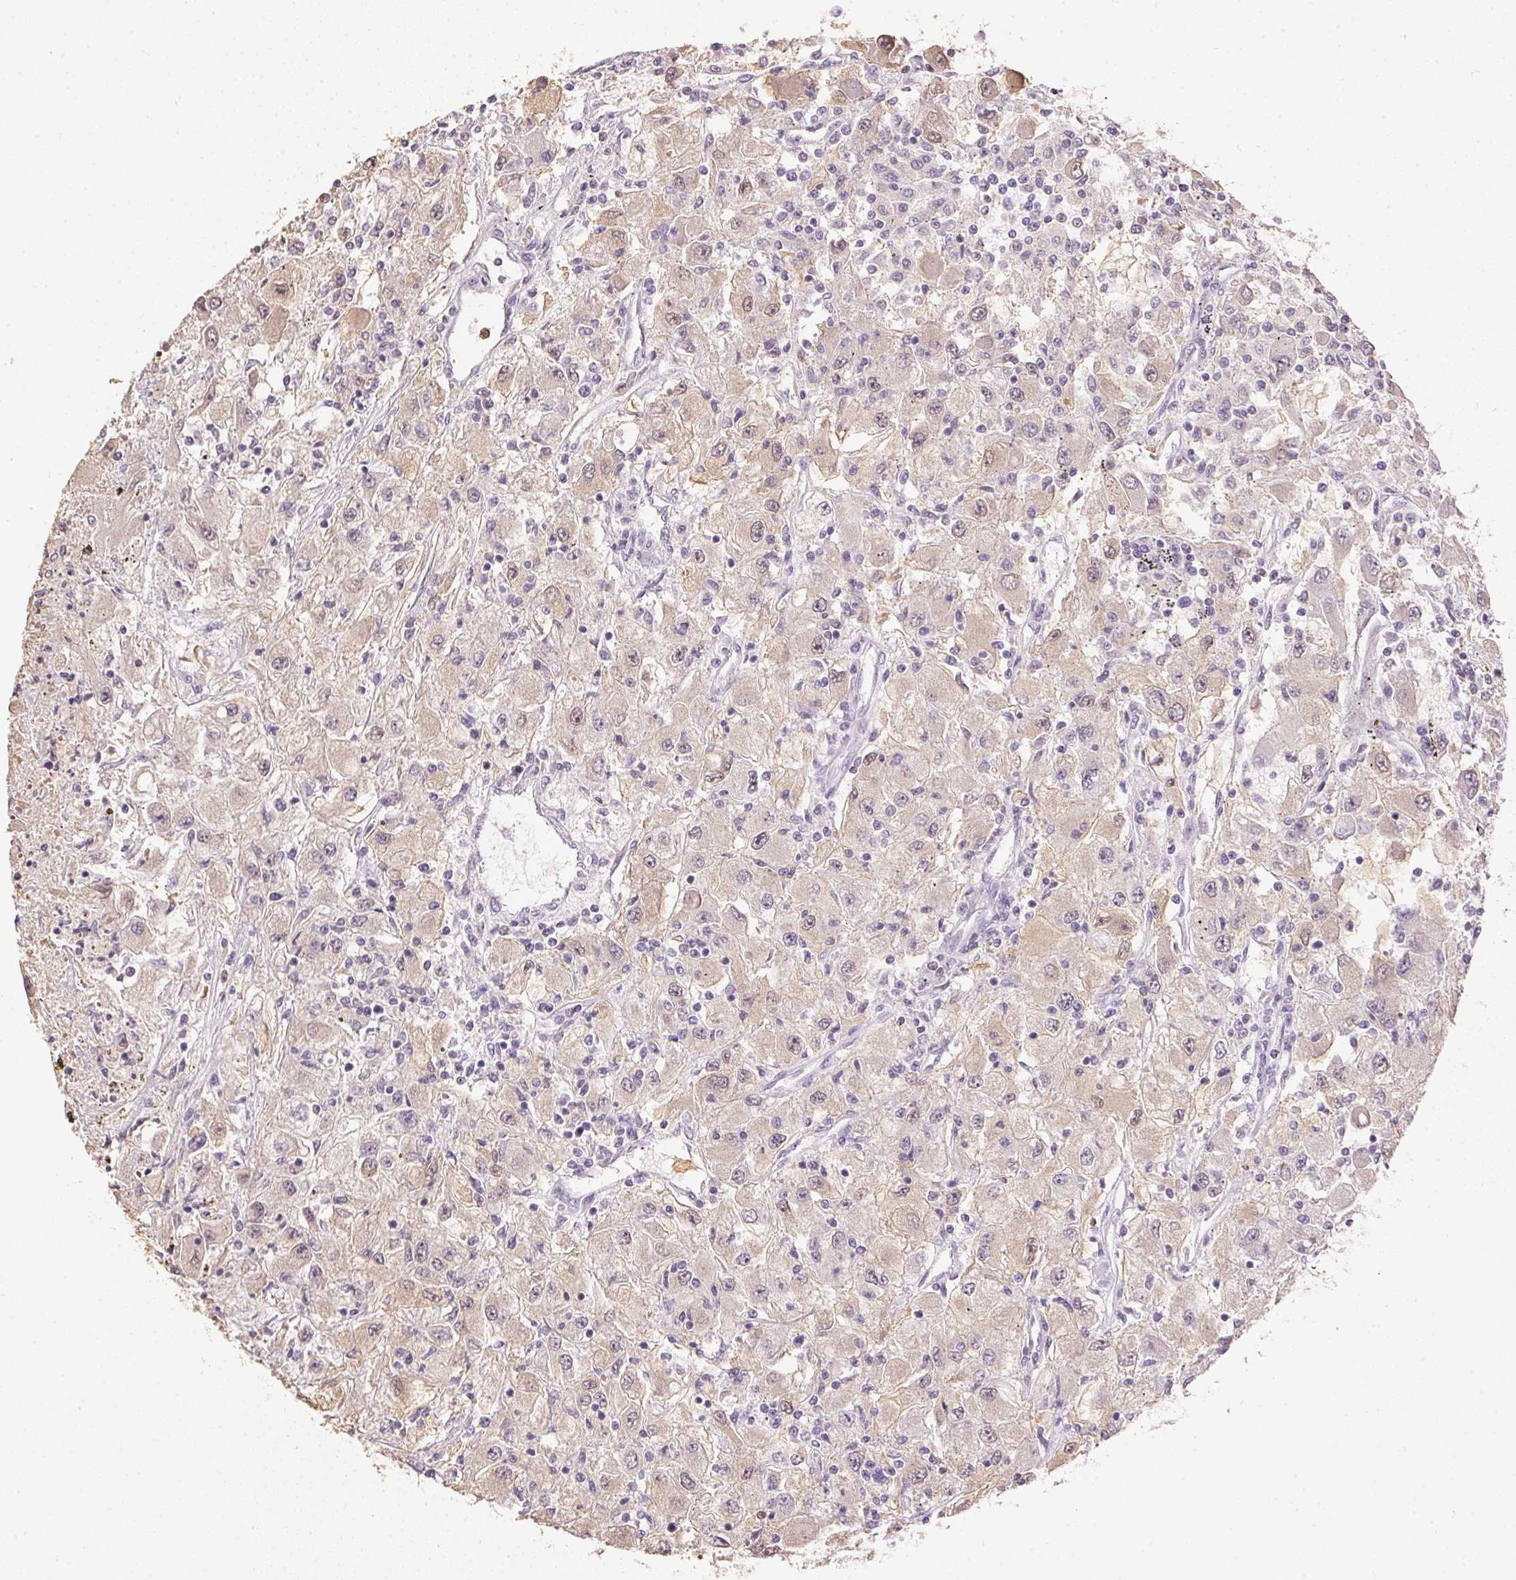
{"staining": {"intensity": "weak", "quantity": "<25%", "location": "cytoplasmic/membranous"}, "tissue": "renal cancer", "cell_type": "Tumor cells", "image_type": "cancer", "snomed": [{"axis": "morphology", "description": "Adenocarcinoma, NOS"}, {"axis": "topography", "description": "Kidney"}], "caption": "Tumor cells are negative for brown protein staining in renal cancer. (DAB immunohistochemistry (IHC) visualized using brightfield microscopy, high magnification).", "gene": "S100A3", "patient": {"sex": "female", "age": 67}}